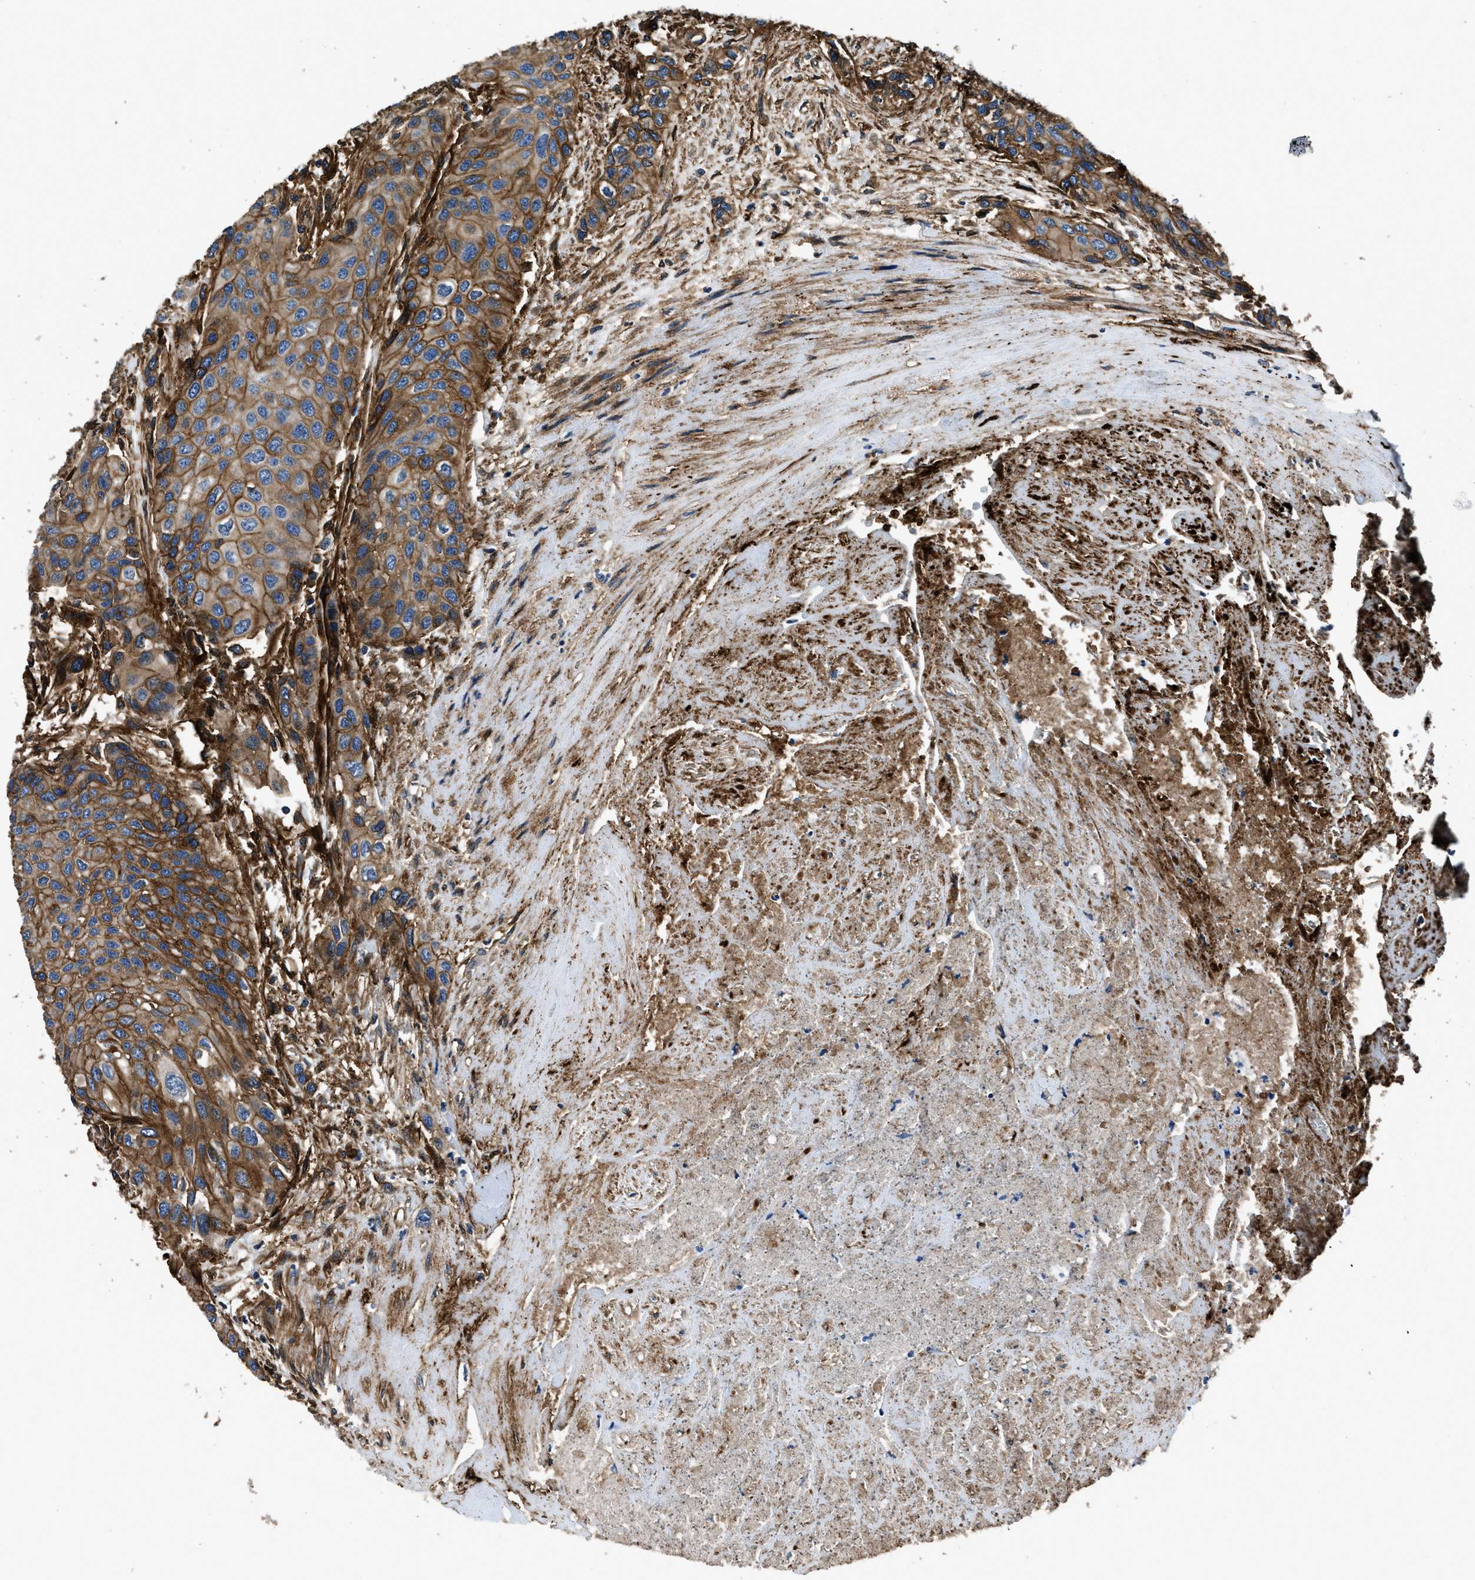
{"staining": {"intensity": "moderate", "quantity": ">75%", "location": "cytoplasmic/membranous"}, "tissue": "urothelial cancer", "cell_type": "Tumor cells", "image_type": "cancer", "snomed": [{"axis": "morphology", "description": "Urothelial carcinoma, High grade"}, {"axis": "topography", "description": "Urinary bladder"}], "caption": "Moderate cytoplasmic/membranous protein positivity is appreciated in approximately >75% of tumor cells in urothelial carcinoma (high-grade).", "gene": "CD276", "patient": {"sex": "female", "age": 56}}